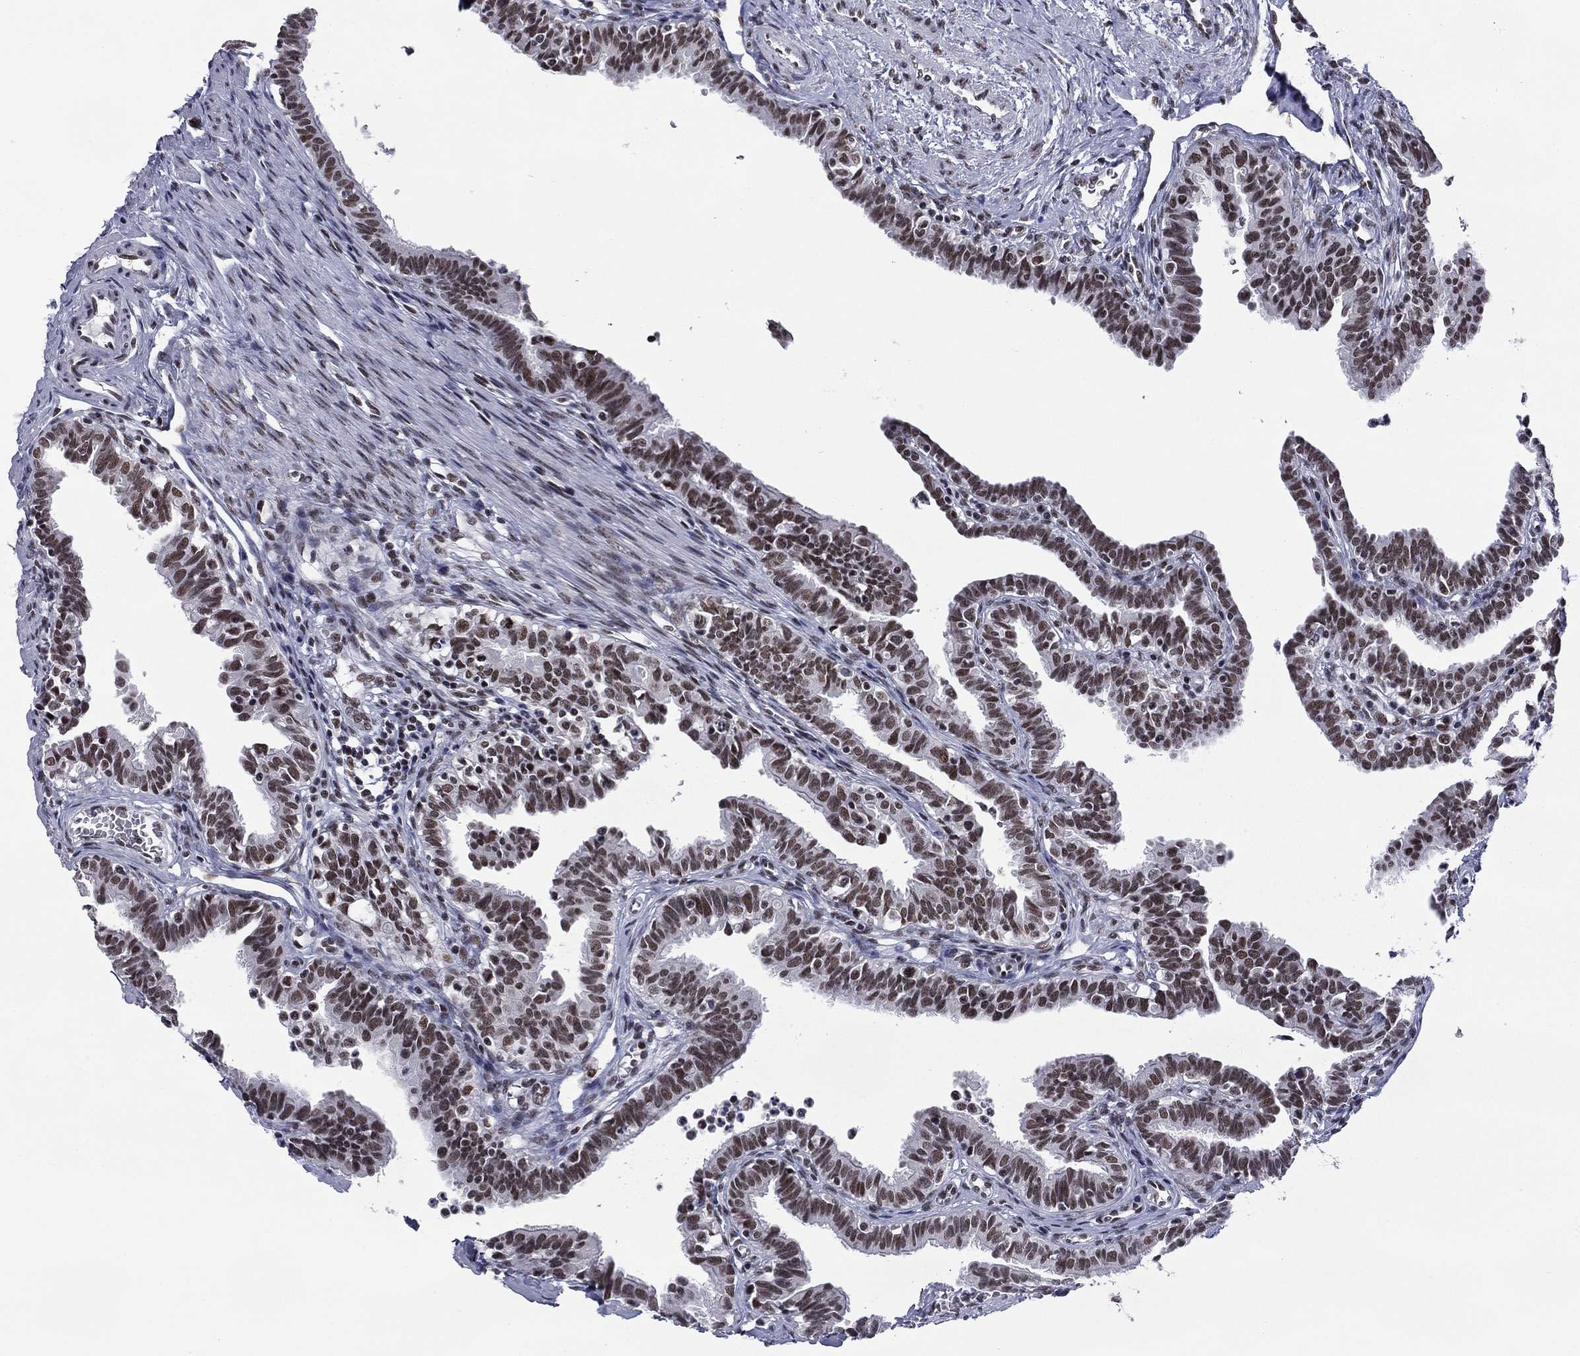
{"staining": {"intensity": "strong", "quantity": ">75%", "location": "nuclear"}, "tissue": "fallopian tube", "cell_type": "Glandular cells", "image_type": "normal", "snomed": [{"axis": "morphology", "description": "Normal tissue, NOS"}, {"axis": "topography", "description": "Fallopian tube"}], "caption": "Approximately >75% of glandular cells in unremarkable human fallopian tube display strong nuclear protein staining as visualized by brown immunohistochemical staining.", "gene": "ETV5", "patient": {"sex": "female", "age": 36}}